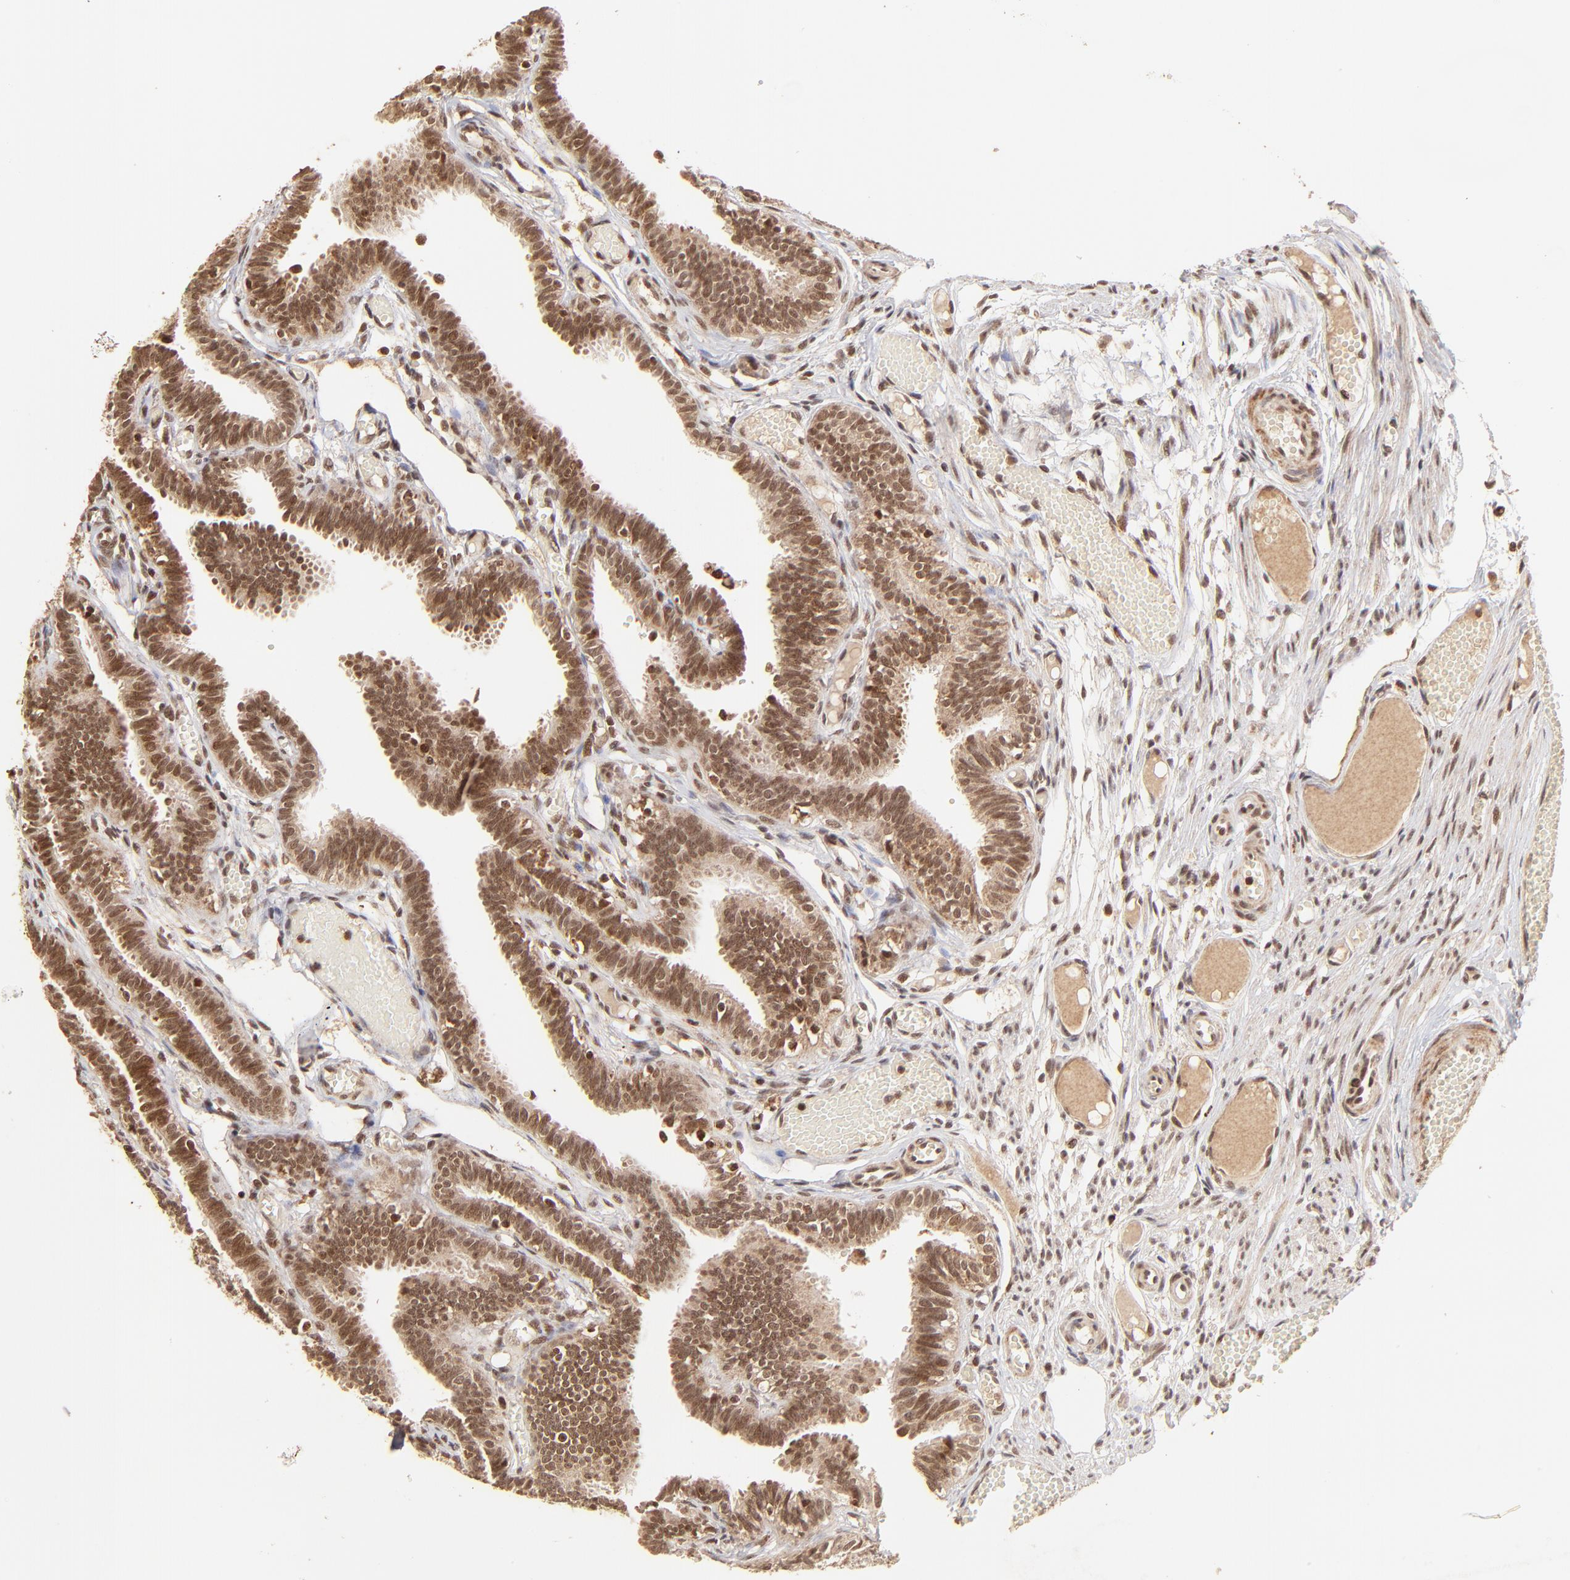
{"staining": {"intensity": "strong", "quantity": ">75%", "location": "cytoplasmic/membranous,nuclear"}, "tissue": "fallopian tube", "cell_type": "Glandular cells", "image_type": "normal", "snomed": [{"axis": "morphology", "description": "Normal tissue, NOS"}, {"axis": "topography", "description": "Fallopian tube"}], "caption": "Immunohistochemical staining of normal fallopian tube reveals high levels of strong cytoplasmic/membranous,nuclear staining in about >75% of glandular cells.", "gene": "MED15", "patient": {"sex": "female", "age": 29}}